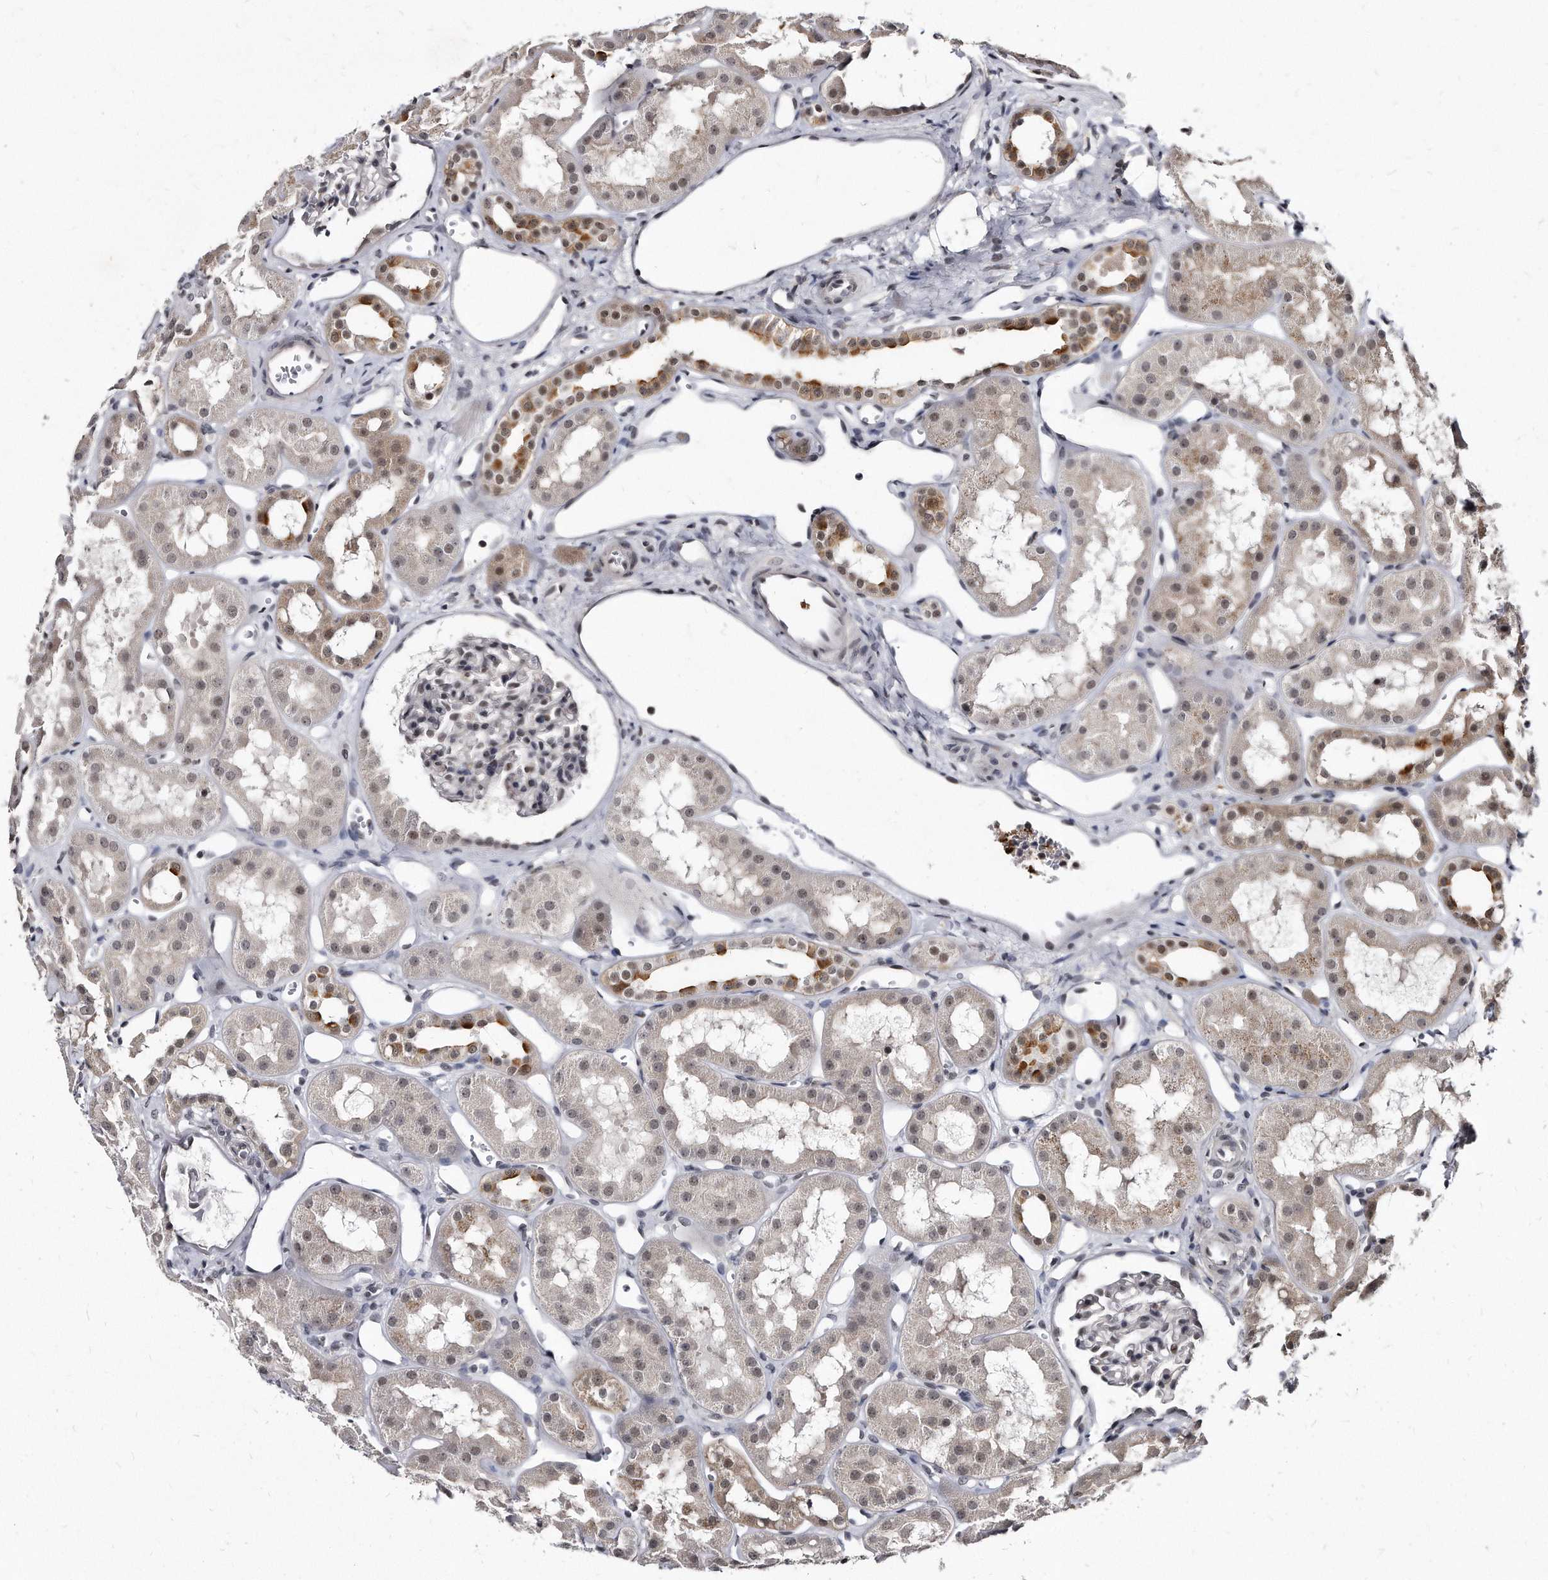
{"staining": {"intensity": "negative", "quantity": "none", "location": "none"}, "tissue": "kidney", "cell_type": "Cells in glomeruli", "image_type": "normal", "snomed": [{"axis": "morphology", "description": "Normal tissue, NOS"}, {"axis": "topography", "description": "Kidney"}], "caption": "Immunohistochemistry histopathology image of normal kidney: human kidney stained with DAB exhibits no significant protein positivity in cells in glomeruli. (DAB immunohistochemistry (IHC) with hematoxylin counter stain).", "gene": "KLHDC3", "patient": {"sex": "male", "age": 16}}